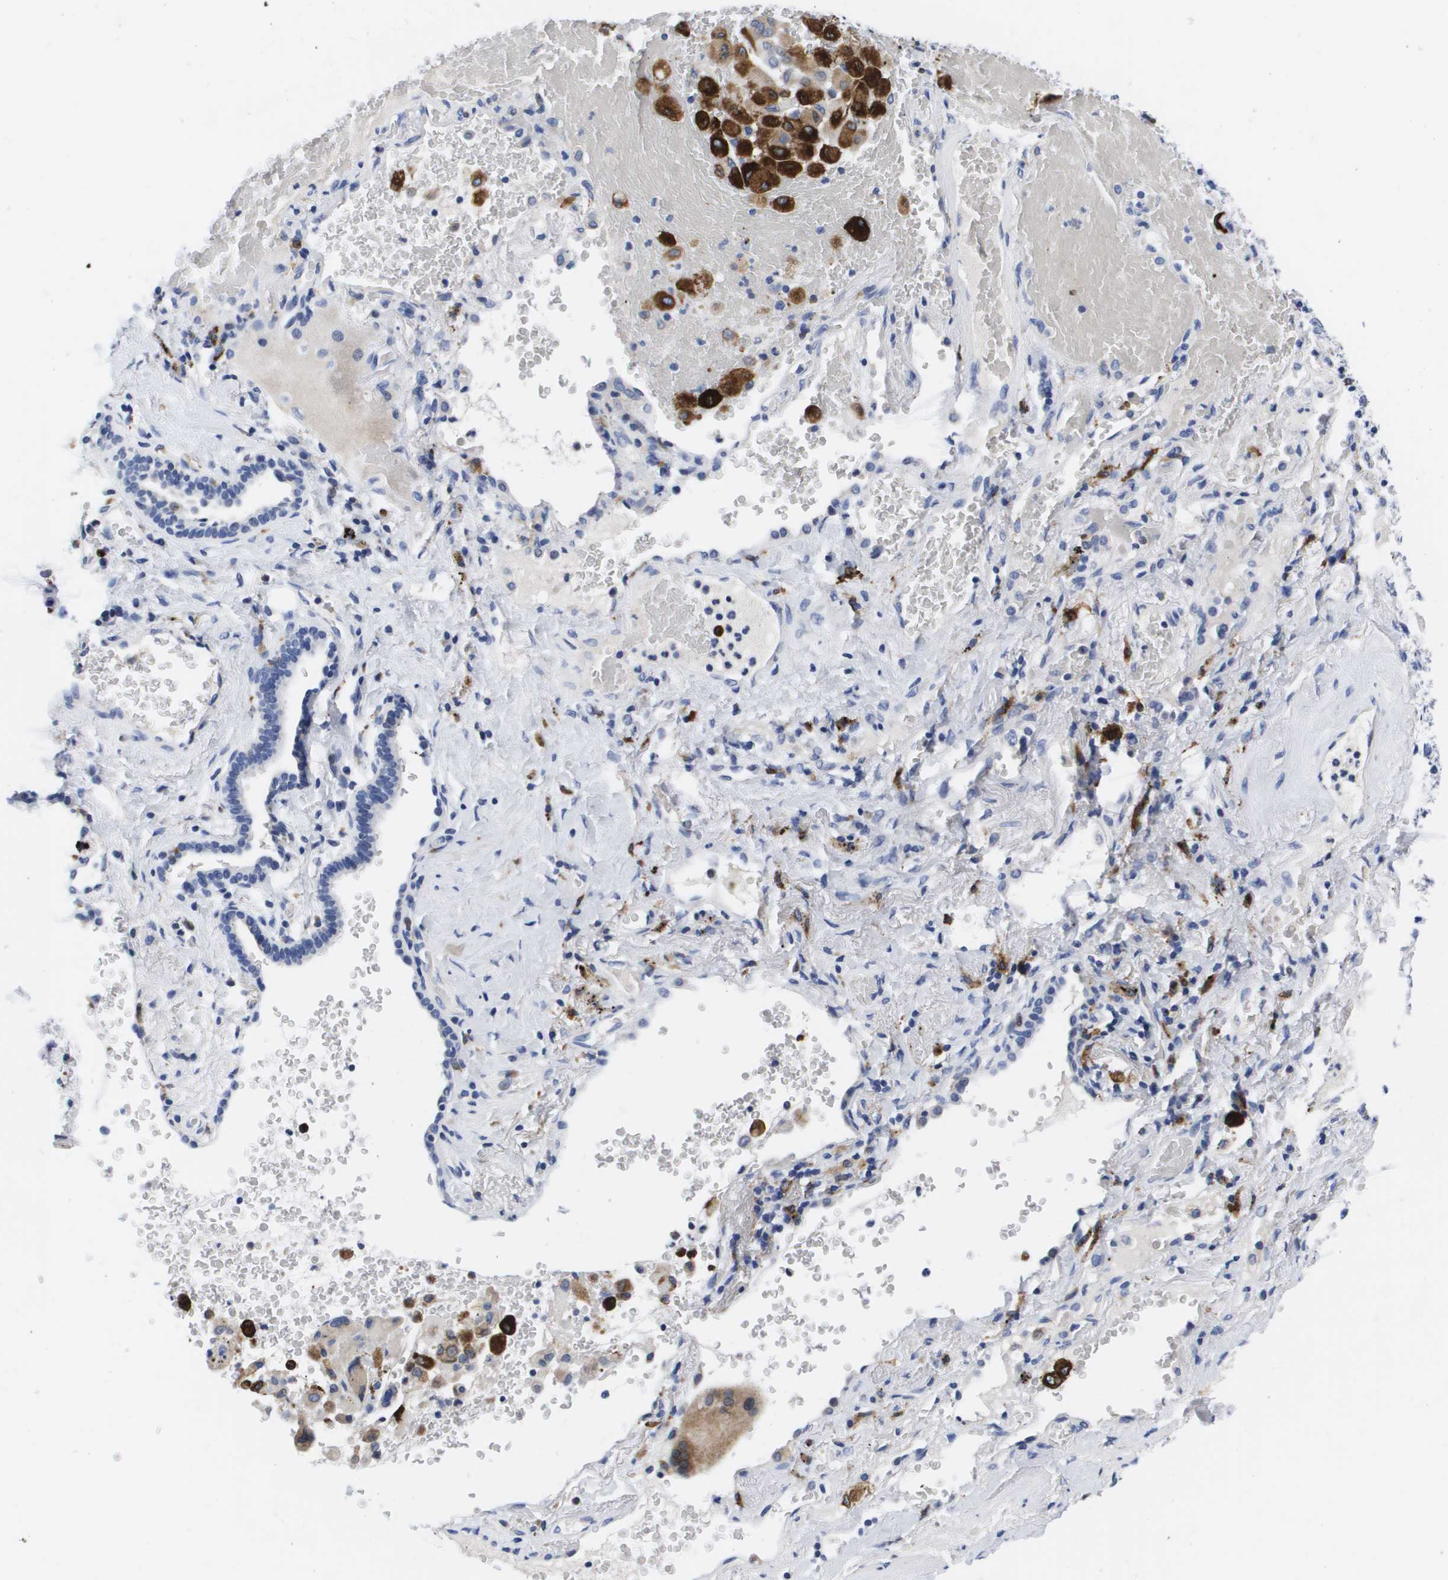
{"staining": {"intensity": "negative", "quantity": "none", "location": "none"}, "tissue": "lung cancer", "cell_type": "Tumor cells", "image_type": "cancer", "snomed": [{"axis": "morphology", "description": "Squamous cell carcinoma, NOS"}, {"axis": "topography", "description": "Lung"}], "caption": "IHC of squamous cell carcinoma (lung) displays no expression in tumor cells.", "gene": "HMOX1", "patient": {"sex": "male", "age": 57}}